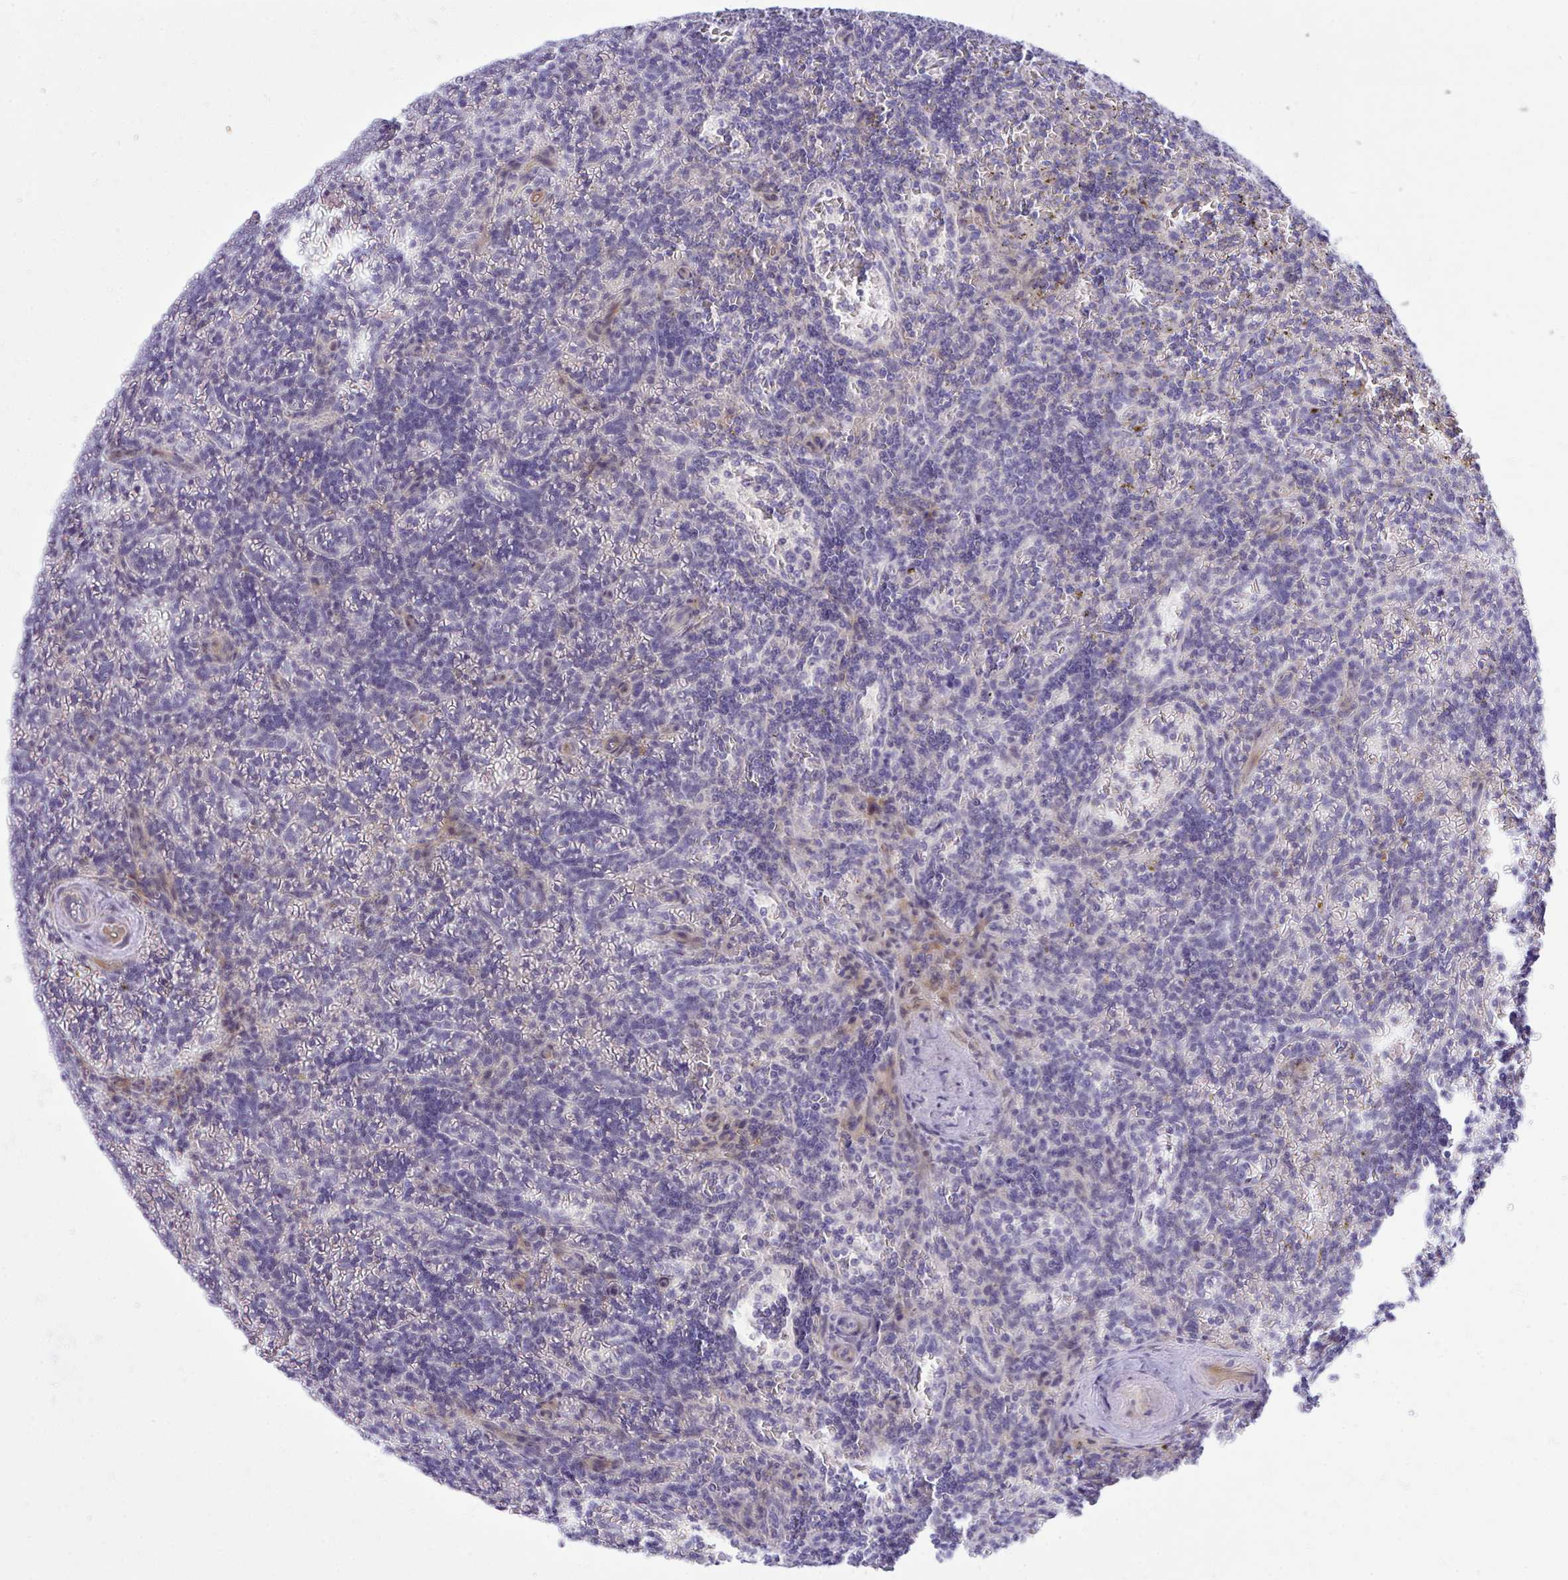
{"staining": {"intensity": "negative", "quantity": "none", "location": "none"}, "tissue": "lymphoma", "cell_type": "Tumor cells", "image_type": "cancer", "snomed": [{"axis": "morphology", "description": "Malignant lymphoma, non-Hodgkin's type, Low grade"}, {"axis": "topography", "description": "Spleen"}], "caption": "Photomicrograph shows no significant protein expression in tumor cells of lymphoma.", "gene": "MED9", "patient": {"sex": "male", "age": 73}}